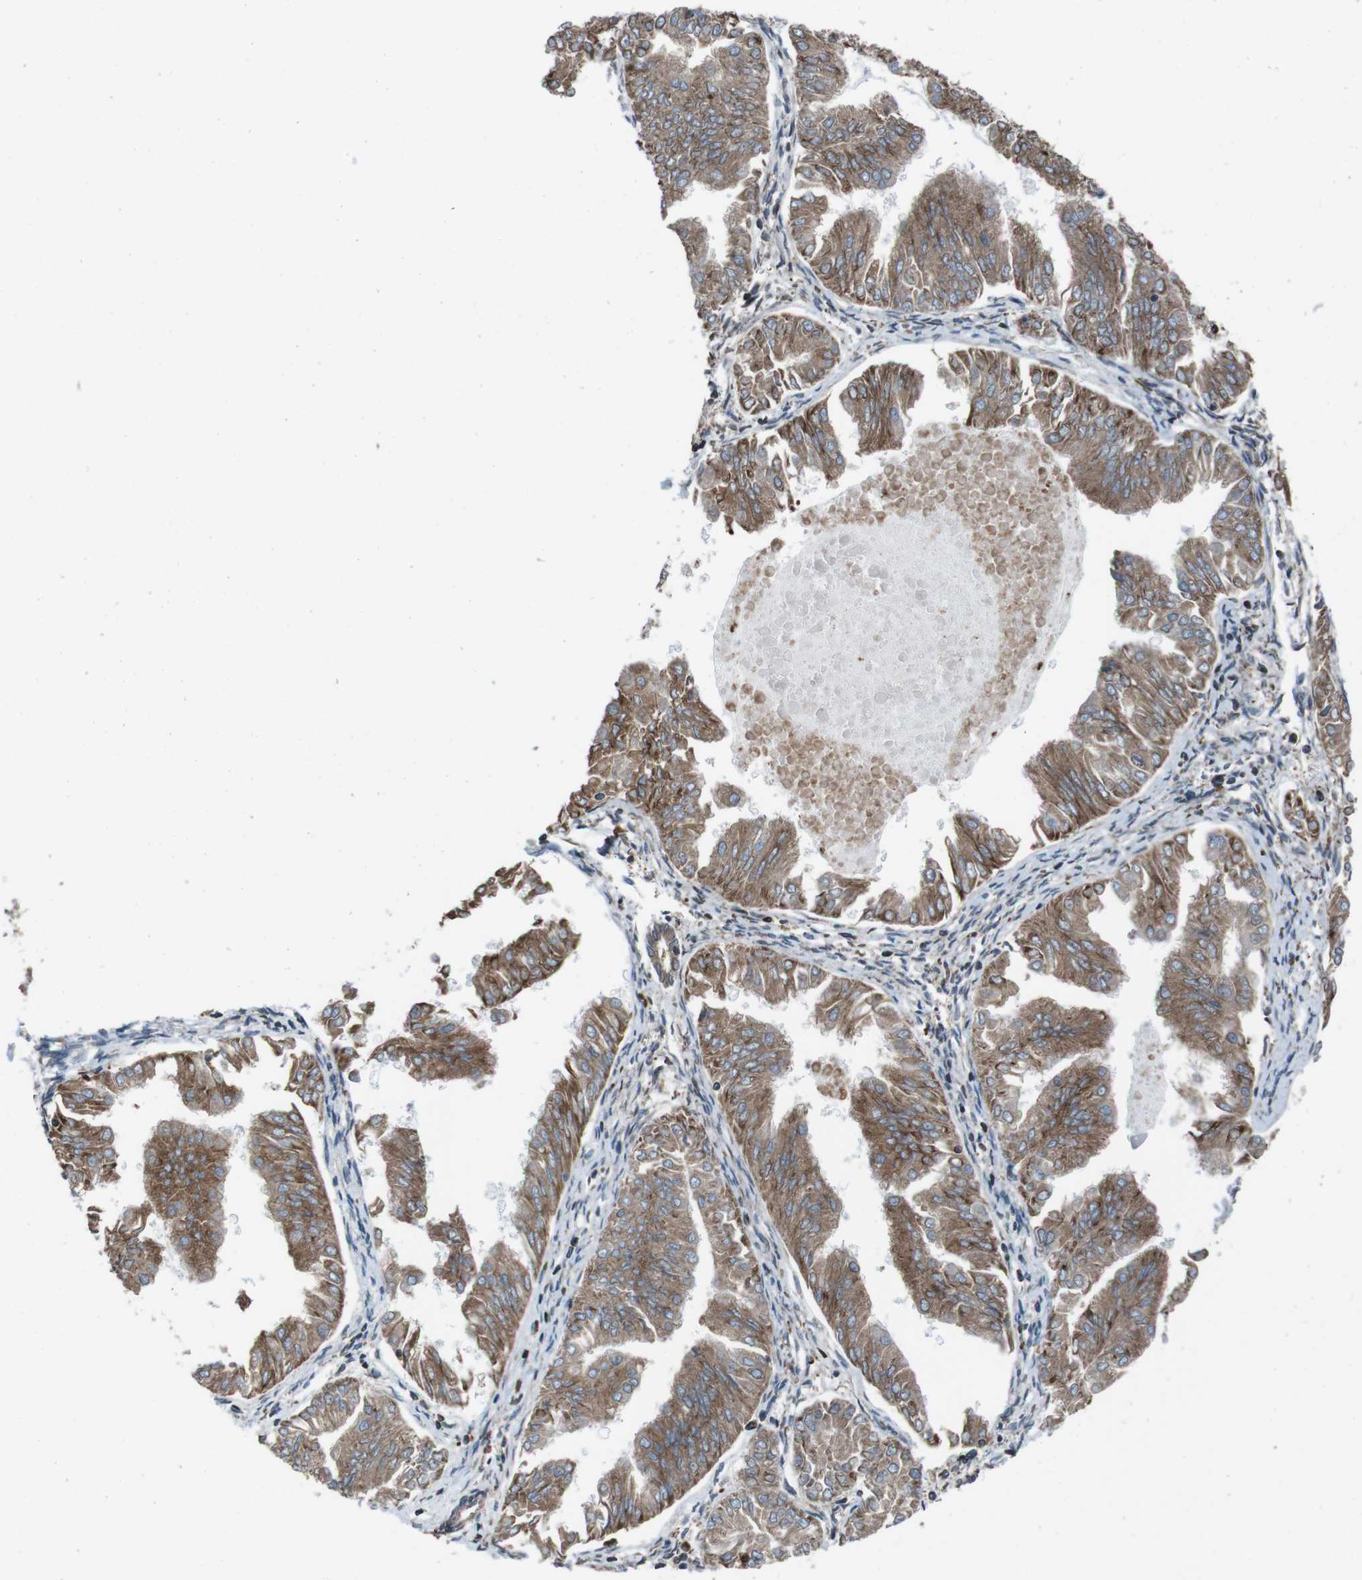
{"staining": {"intensity": "moderate", "quantity": ">75%", "location": "cytoplasmic/membranous"}, "tissue": "endometrial cancer", "cell_type": "Tumor cells", "image_type": "cancer", "snomed": [{"axis": "morphology", "description": "Adenocarcinoma, NOS"}, {"axis": "topography", "description": "Endometrium"}], "caption": "Protein expression analysis of human endometrial adenocarcinoma reveals moderate cytoplasmic/membranous expression in about >75% of tumor cells.", "gene": "APMAP", "patient": {"sex": "female", "age": 53}}